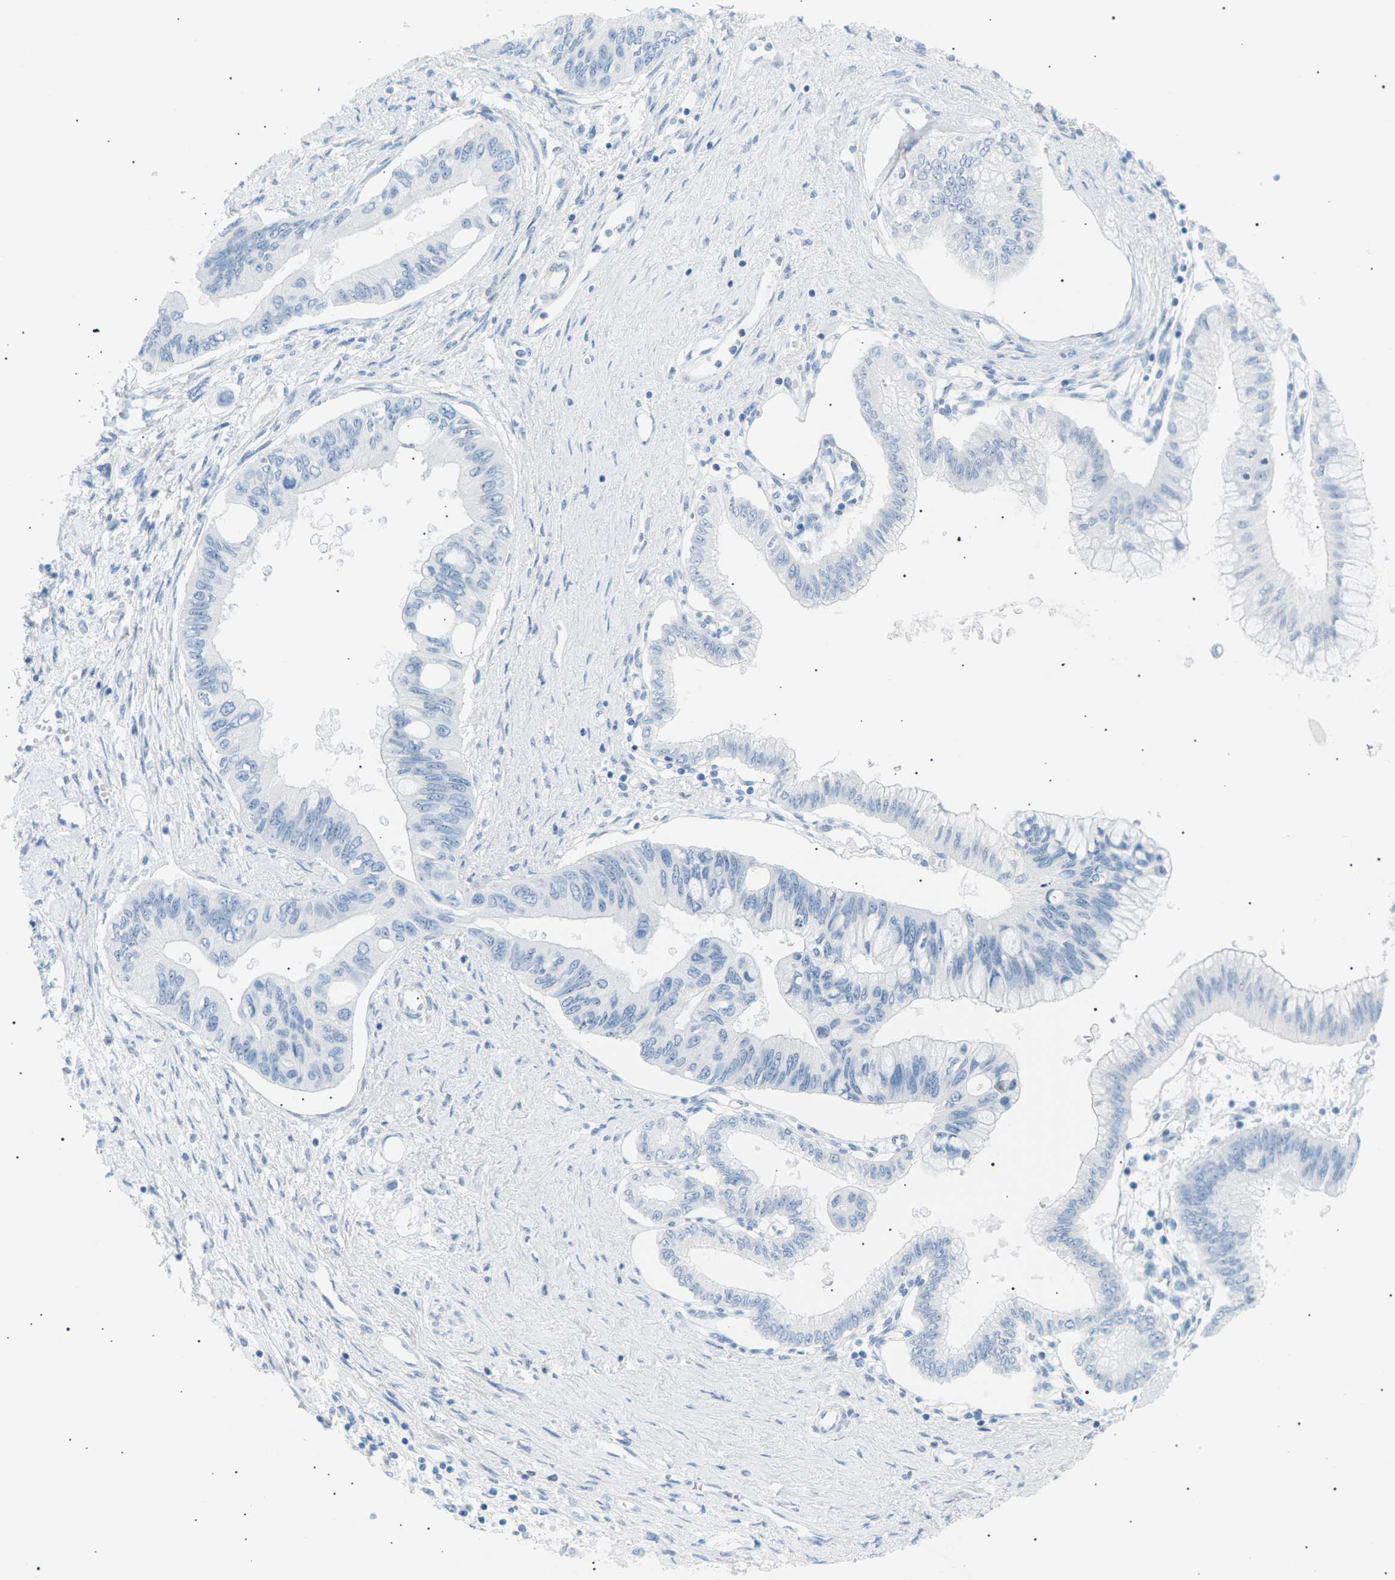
{"staining": {"intensity": "negative", "quantity": "none", "location": "none"}, "tissue": "pancreatic cancer", "cell_type": "Tumor cells", "image_type": "cancer", "snomed": [{"axis": "morphology", "description": "Adenocarcinoma, NOS"}, {"axis": "topography", "description": "Pancreas"}], "caption": "The micrograph reveals no significant staining in tumor cells of pancreatic cancer (adenocarcinoma).", "gene": "SEPTIN5", "patient": {"sex": "female", "age": 77}}